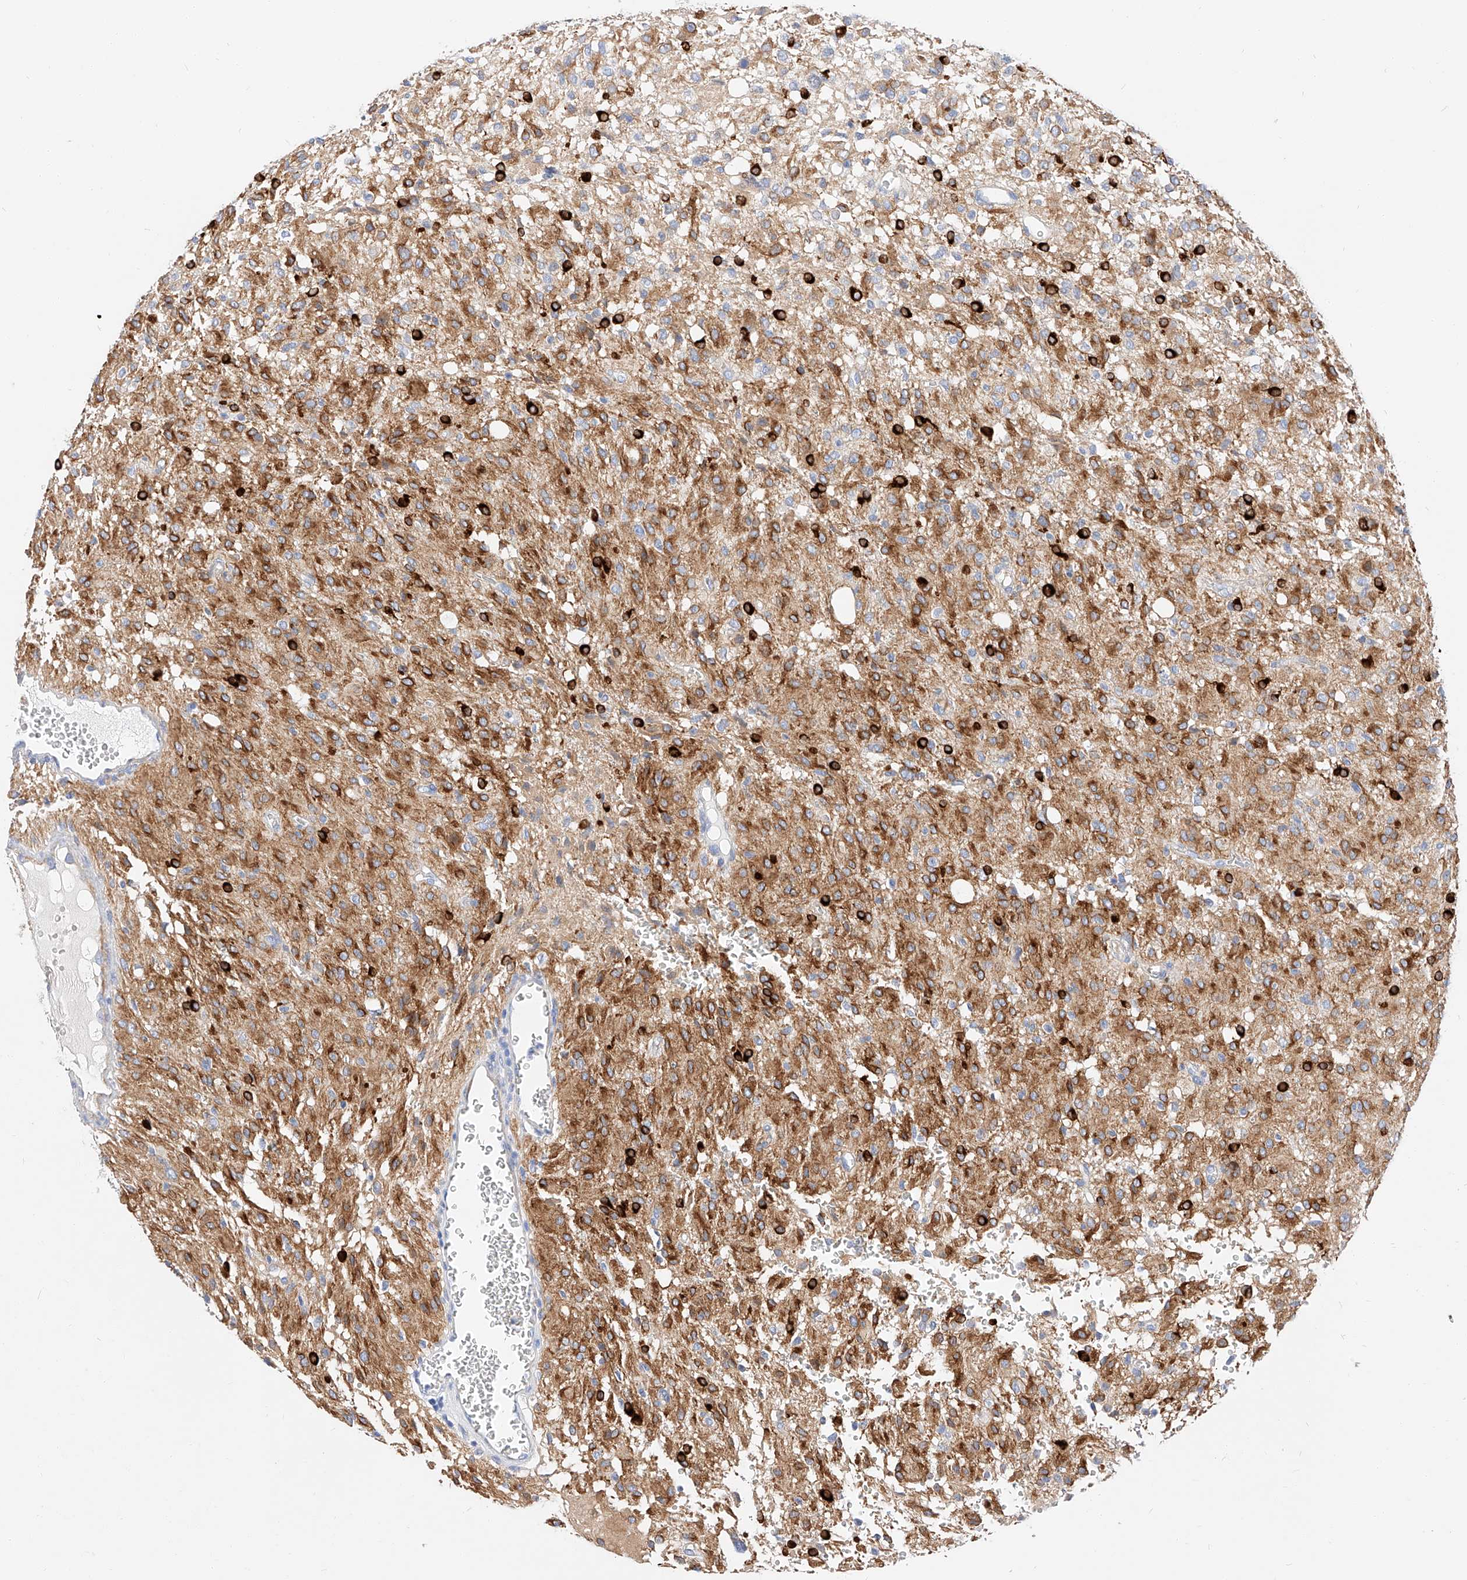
{"staining": {"intensity": "moderate", "quantity": "25%-75%", "location": "cytoplasmic/membranous"}, "tissue": "glioma", "cell_type": "Tumor cells", "image_type": "cancer", "snomed": [{"axis": "morphology", "description": "Glioma, malignant, High grade"}, {"axis": "topography", "description": "Brain"}], "caption": "High-grade glioma (malignant) was stained to show a protein in brown. There is medium levels of moderate cytoplasmic/membranous expression in approximately 25%-75% of tumor cells. (IHC, brightfield microscopy, high magnification).", "gene": "MAP7", "patient": {"sex": "female", "age": 59}}